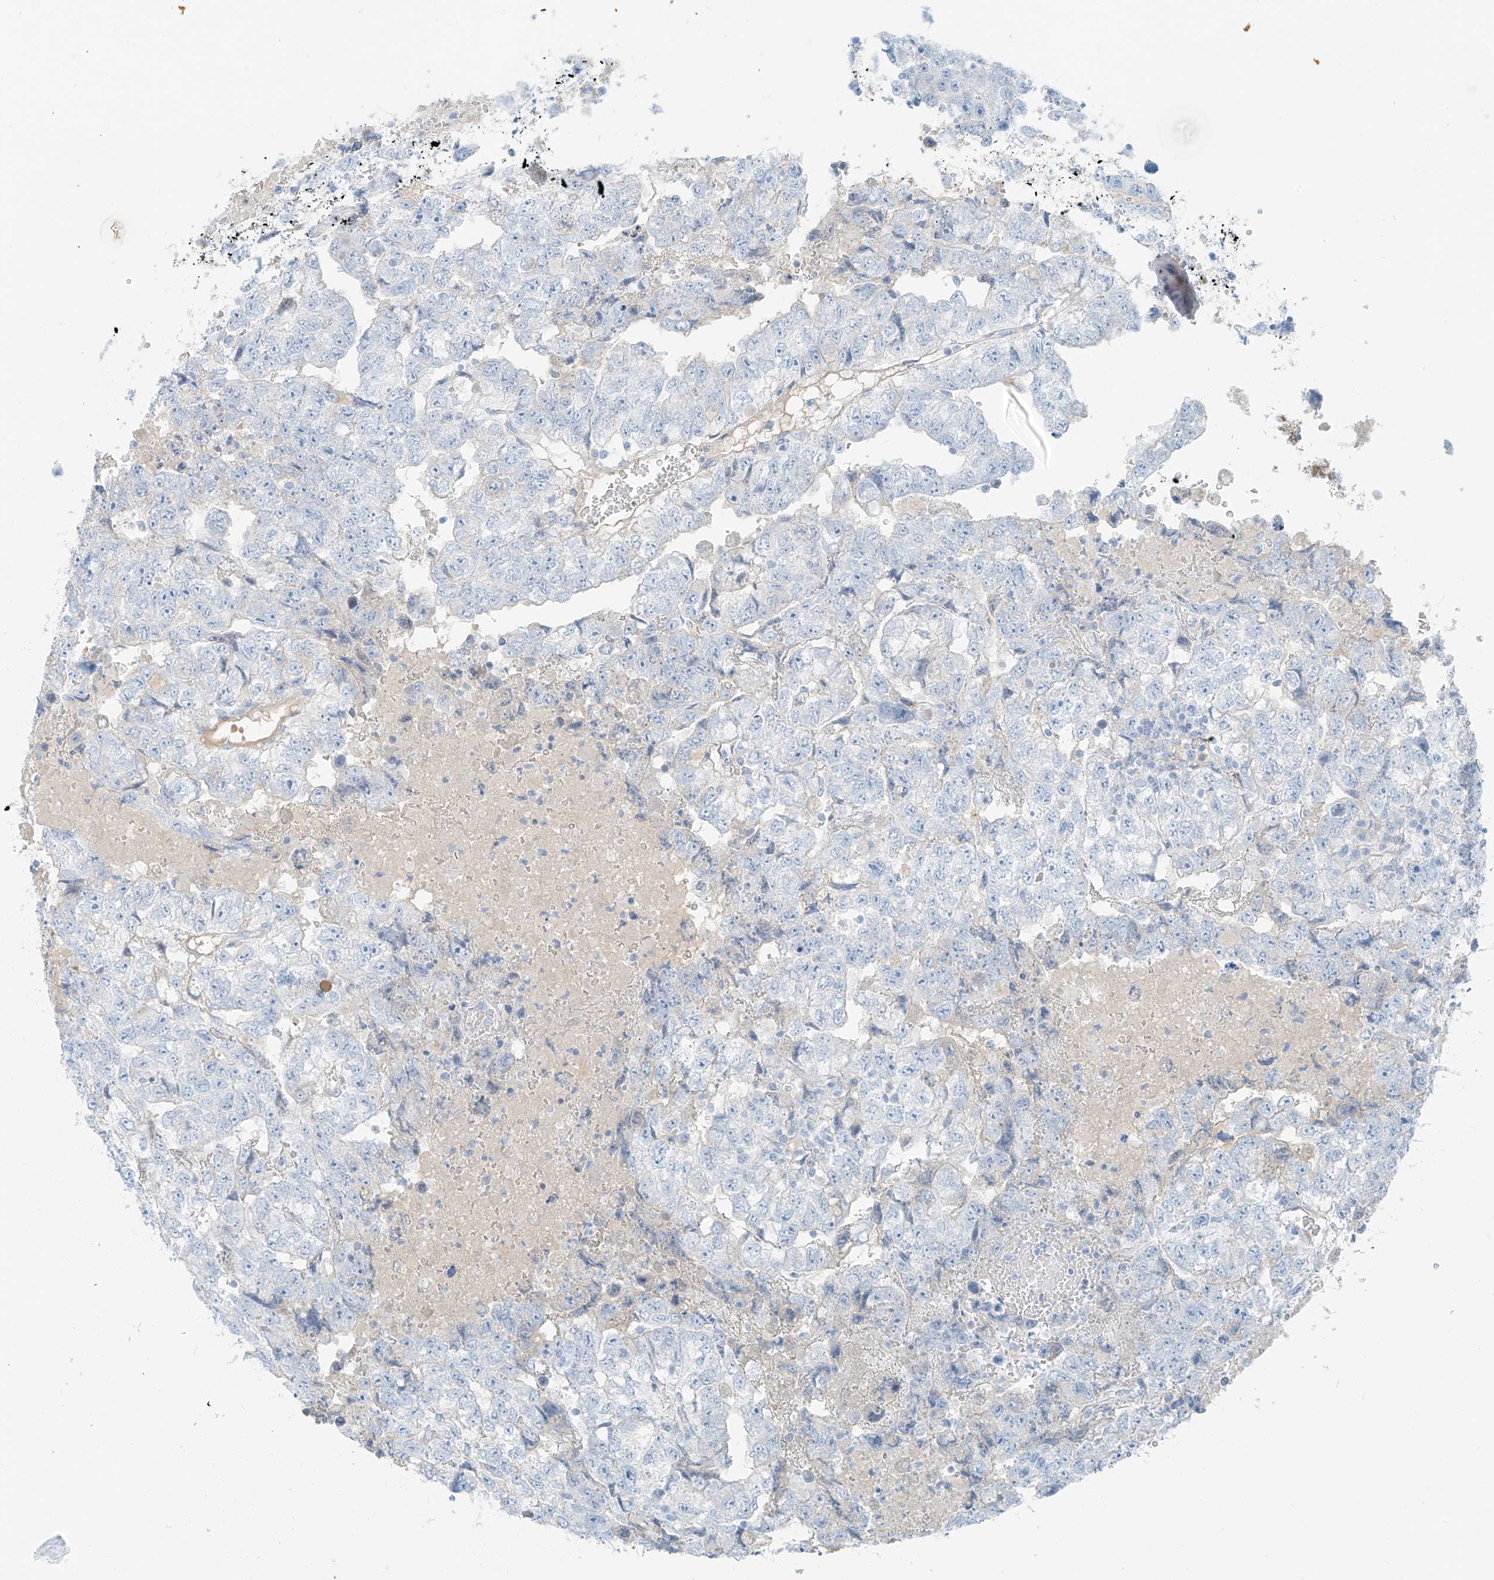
{"staining": {"intensity": "negative", "quantity": "none", "location": "none"}, "tissue": "testis cancer", "cell_type": "Tumor cells", "image_type": "cancer", "snomed": [{"axis": "morphology", "description": "Carcinoma, Embryonal, NOS"}, {"axis": "topography", "description": "Testis"}], "caption": "This is a image of immunohistochemistry staining of testis cancer, which shows no staining in tumor cells.", "gene": "FSTL1", "patient": {"sex": "male", "age": 36}}